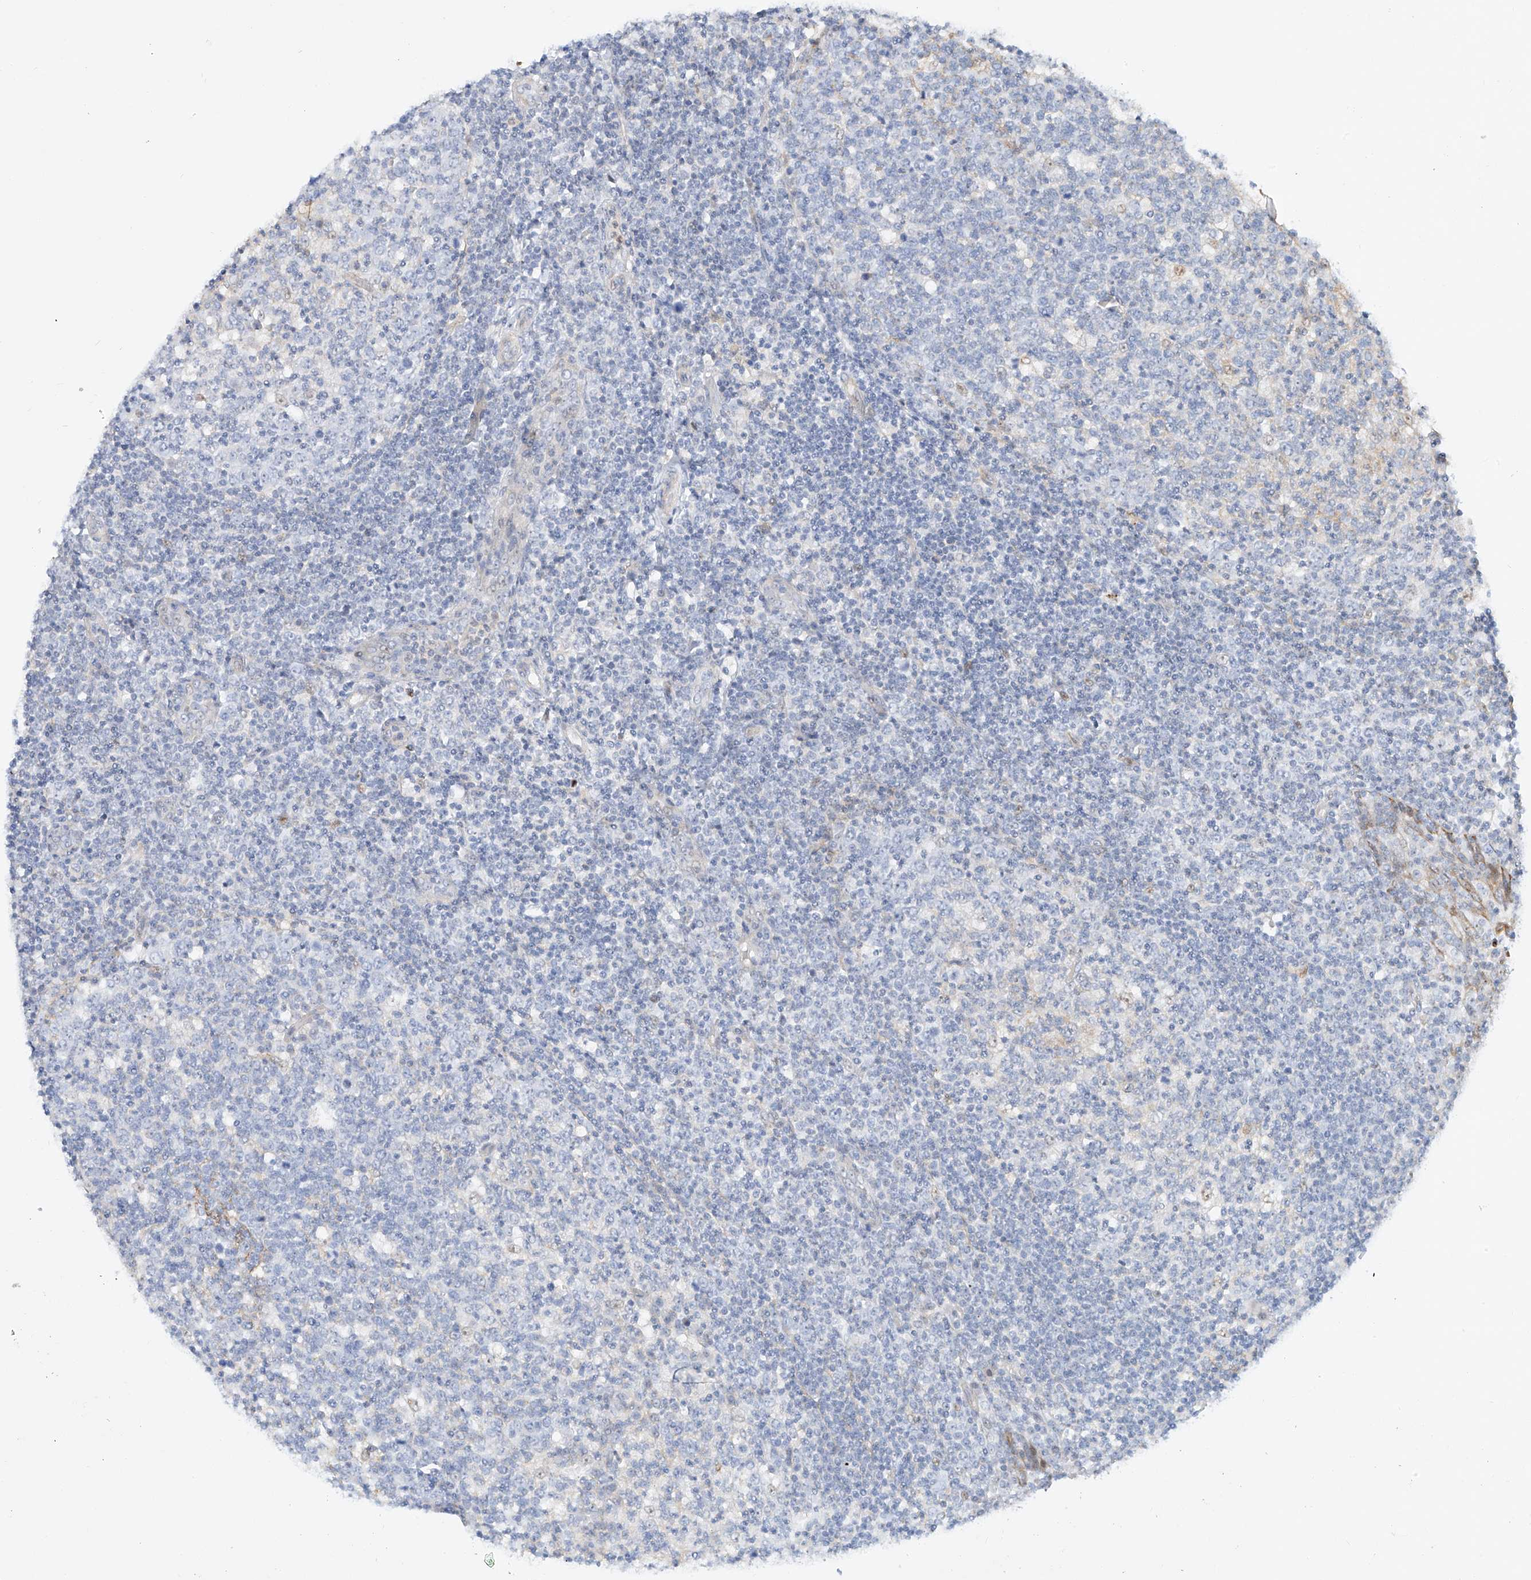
{"staining": {"intensity": "weak", "quantity": "<25%", "location": "nuclear"}, "tissue": "tonsil", "cell_type": "Germinal center cells", "image_type": "normal", "snomed": [{"axis": "morphology", "description": "Normal tissue, NOS"}, {"axis": "topography", "description": "Tonsil"}], "caption": "Immunohistochemical staining of unremarkable human tonsil shows no significant expression in germinal center cells. (IHC, brightfield microscopy, high magnification).", "gene": "SNU13", "patient": {"sex": "female", "age": 19}}